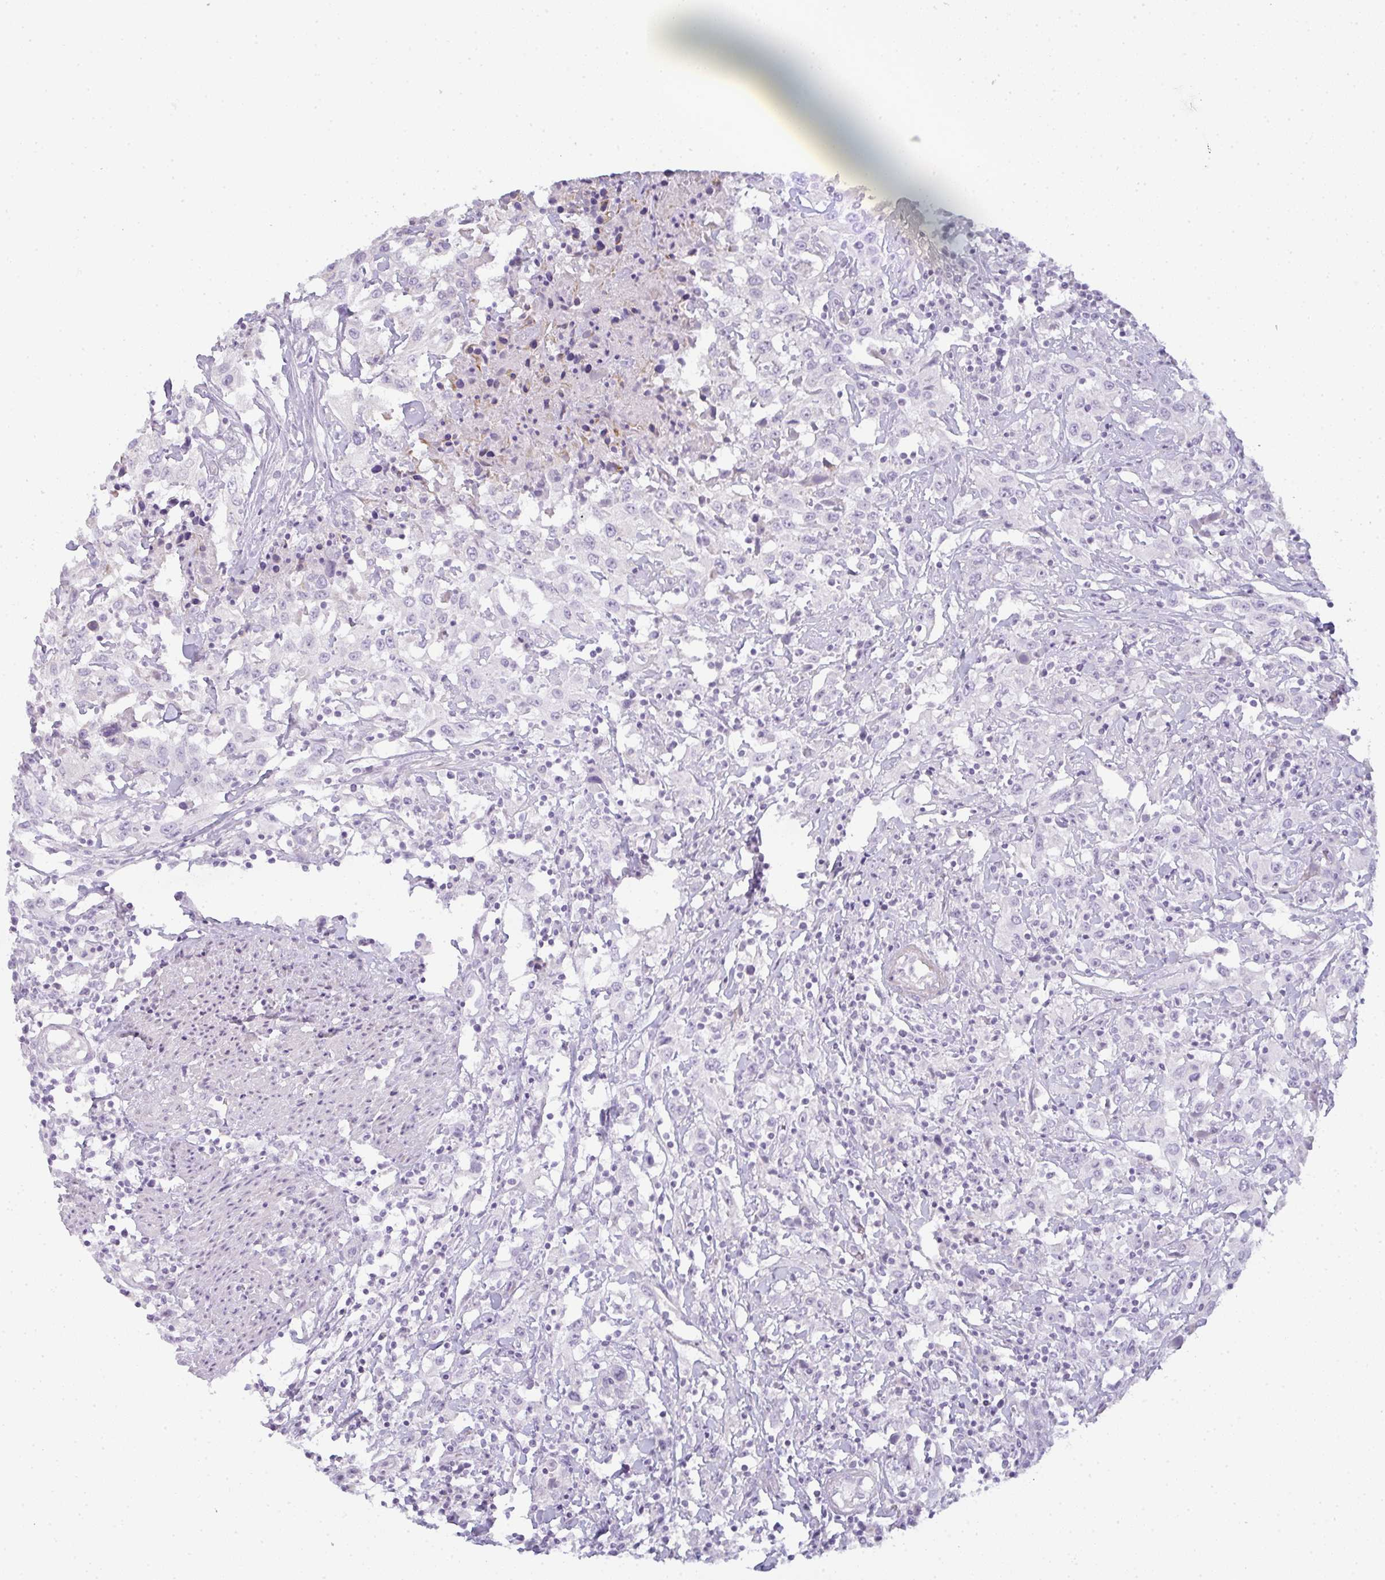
{"staining": {"intensity": "negative", "quantity": "none", "location": "none"}, "tissue": "urothelial cancer", "cell_type": "Tumor cells", "image_type": "cancer", "snomed": [{"axis": "morphology", "description": "Urothelial carcinoma, High grade"}, {"axis": "topography", "description": "Urinary bladder"}], "caption": "An immunohistochemistry (IHC) micrograph of high-grade urothelial carcinoma is shown. There is no staining in tumor cells of high-grade urothelial carcinoma. Nuclei are stained in blue.", "gene": "SIRPB2", "patient": {"sex": "male", "age": 61}}